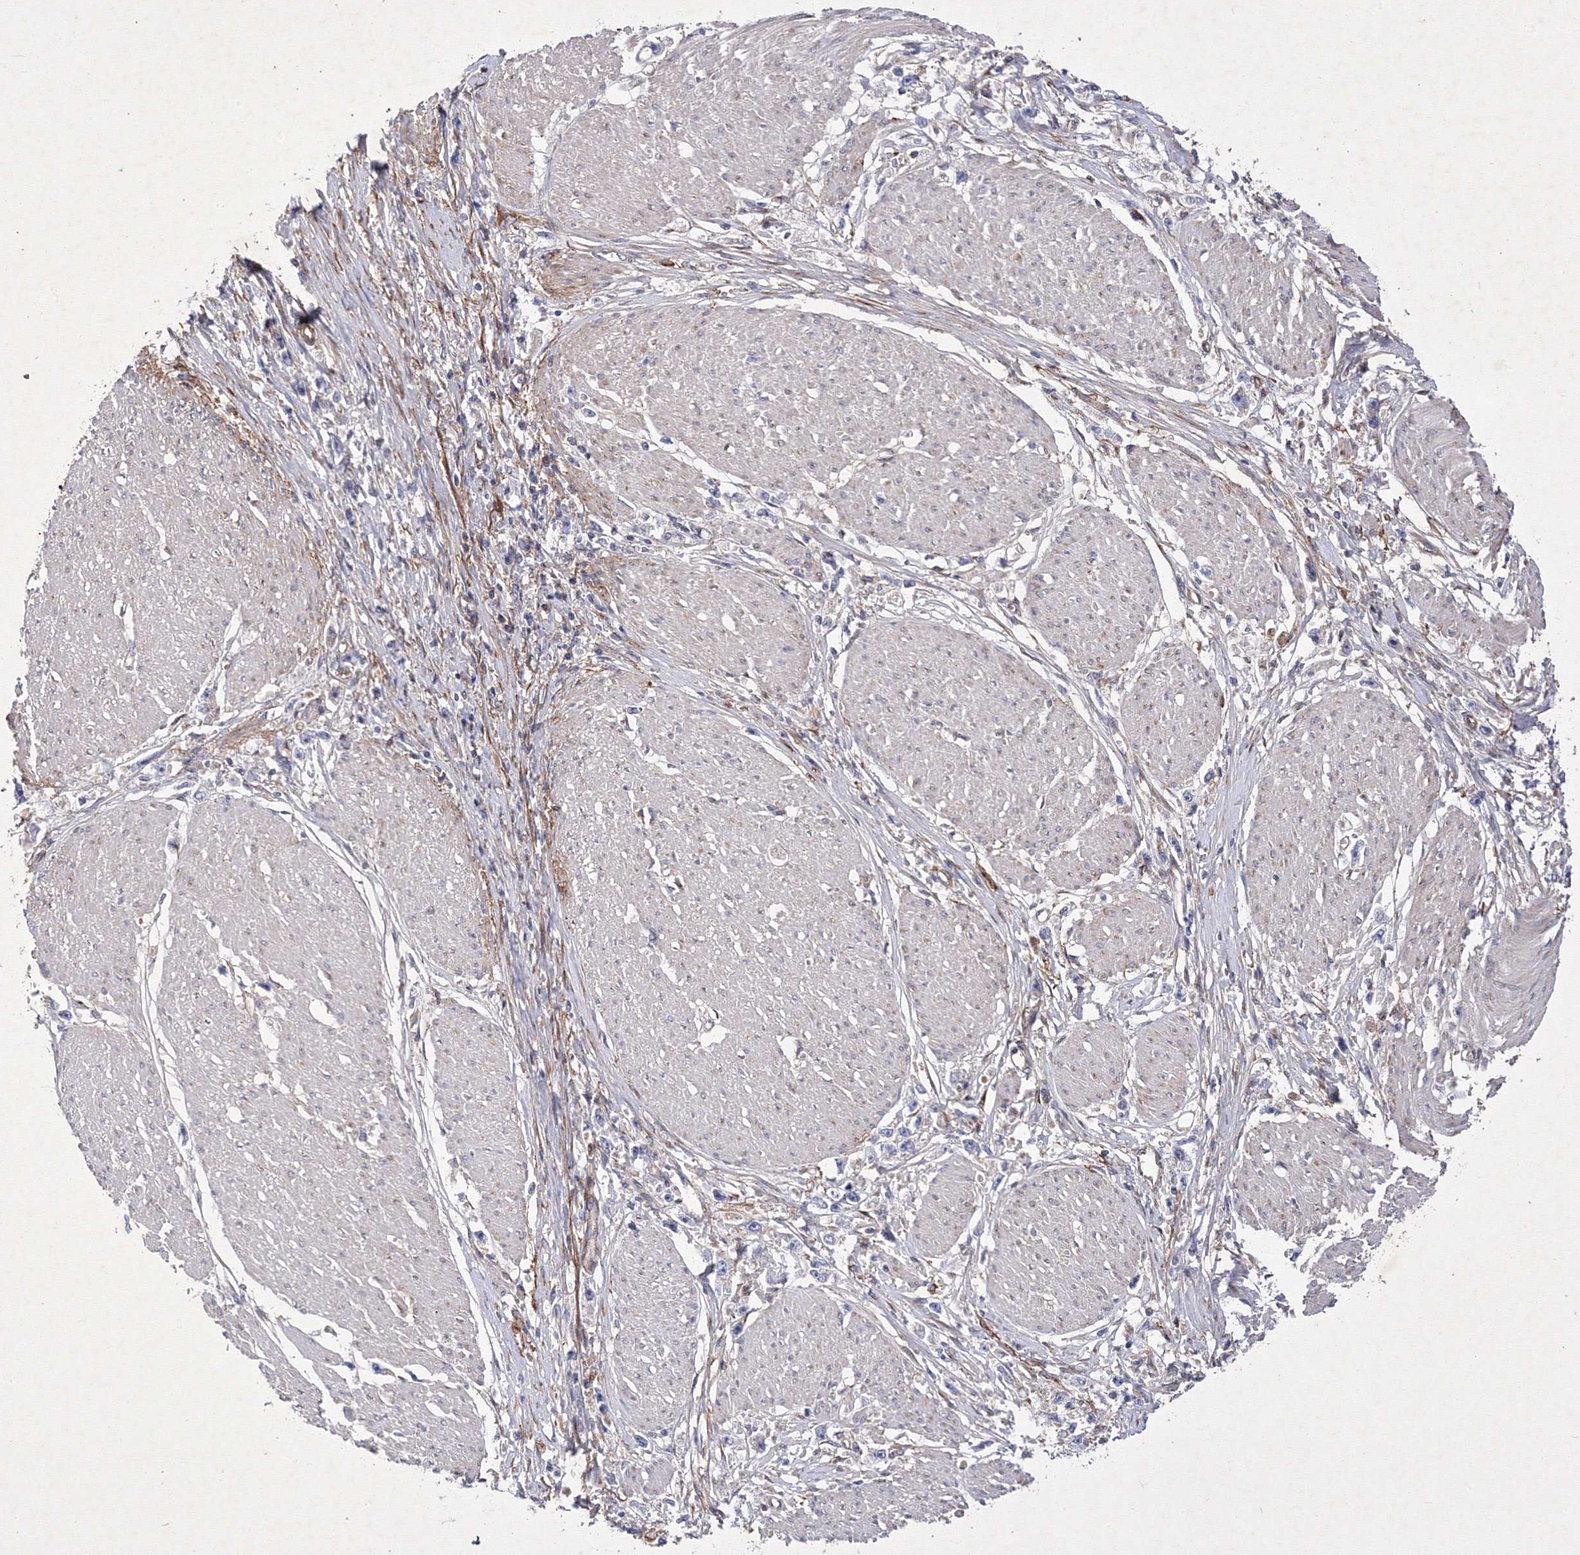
{"staining": {"intensity": "negative", "quantity": "none", "location": "none"}, "tissue": "stomach cancer", "cell_type": "Tumor cells", "image_type": "cancer", "snomed": [{"axis": "morphology", "description": "Adenocarcinoma, NOS"}, {"axis": "topography", "description": "Stomach"}], "caption": "An image of stomach adenocarcinoma stained for a protein reveals no brown staining in tumor cells.", "gene": "SNX18", "patient": {"sex": "female", "age": 59}}